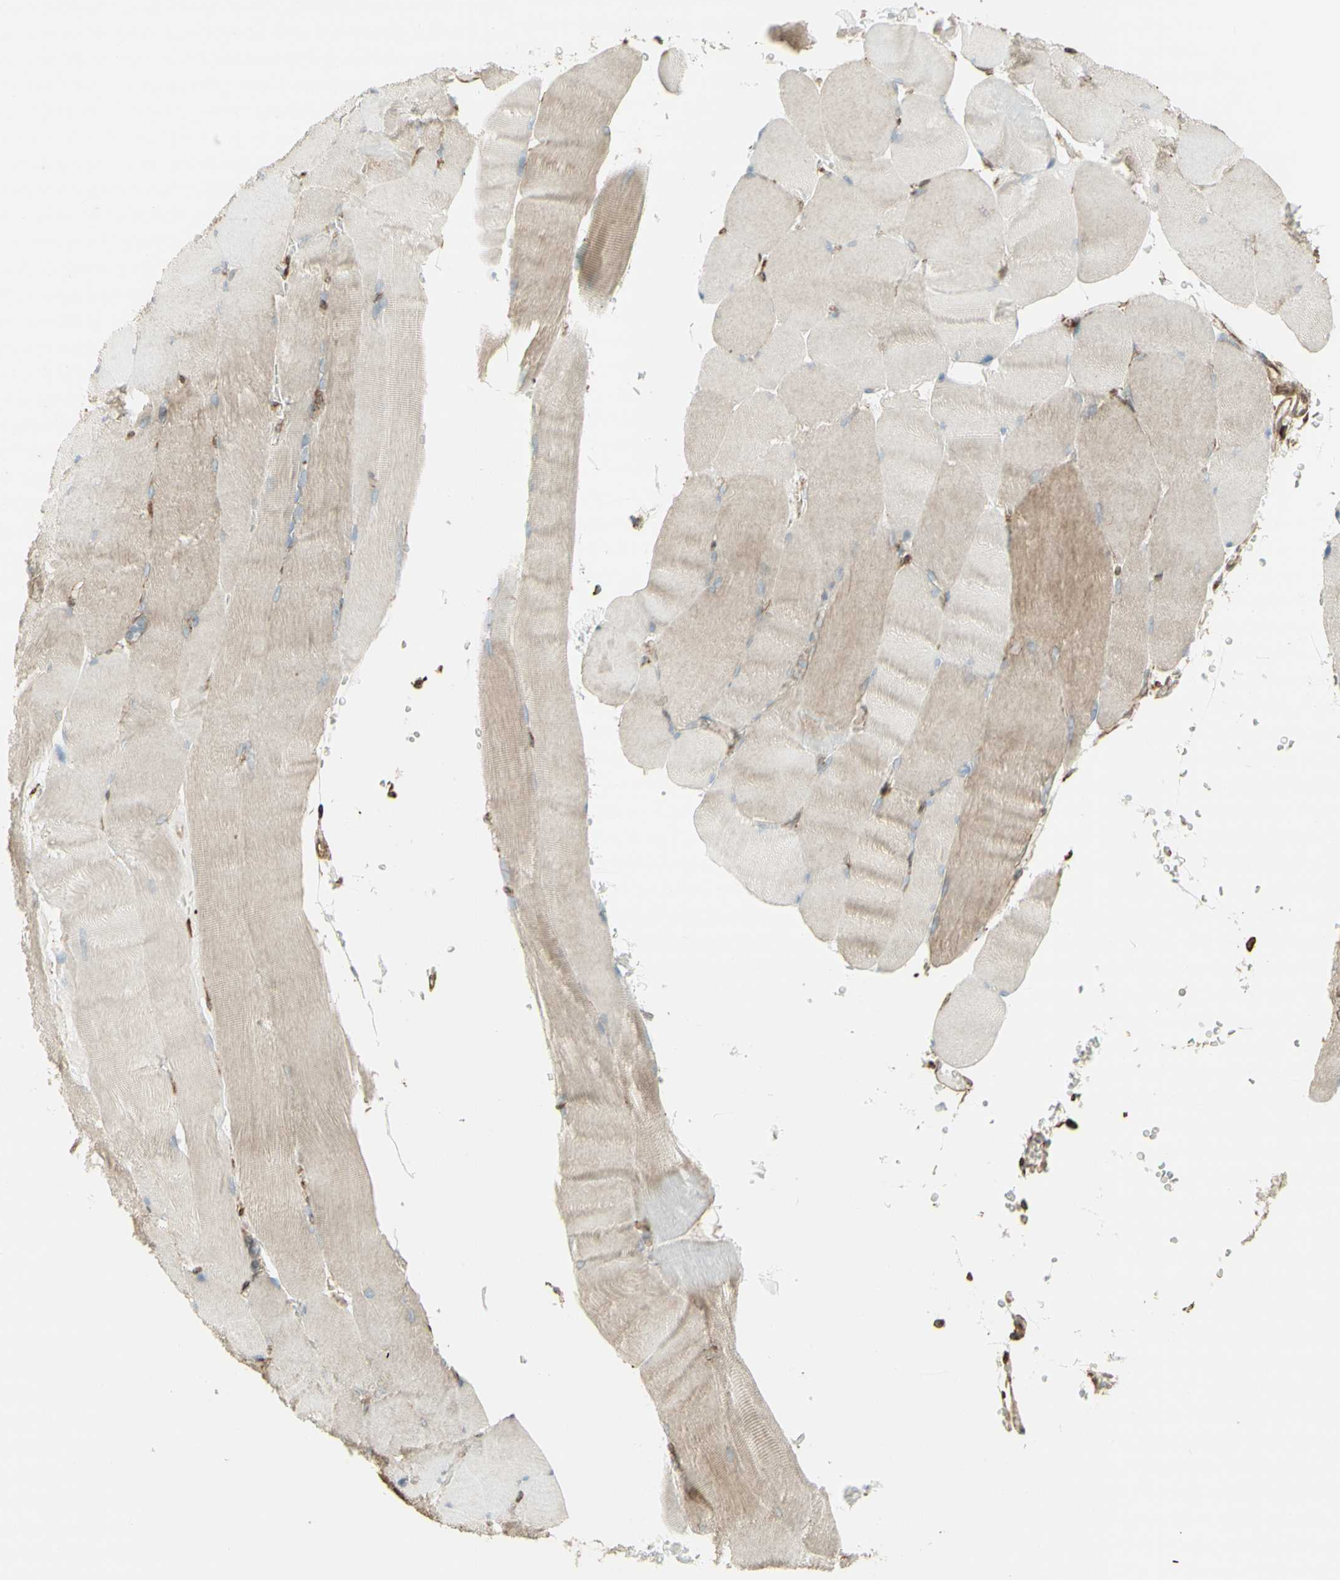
{"staining": {"intensity": "weak", "quantity": "25%-75%", "location": "cytoplasmic/membranous"}, "tissue": "skeletal muscle", "cell_type": "Myocytes", "image_type": "normal", "snomed": [{"axis": "morphology", "description": "Normal tissue, NOS"}, {"axis": "topography", "description": "Skin"}, {"axis": "topography", "description": "Skeletal muscle"}], "caption": "Skeletal muscle stained with immunohistochemistry (IHC) exhibits weak cytoplasmic/membranous staining in approximately 25%-75% of myocytes.", "gene": "CANX", "patient": {"sex": "male", "age": 83}}